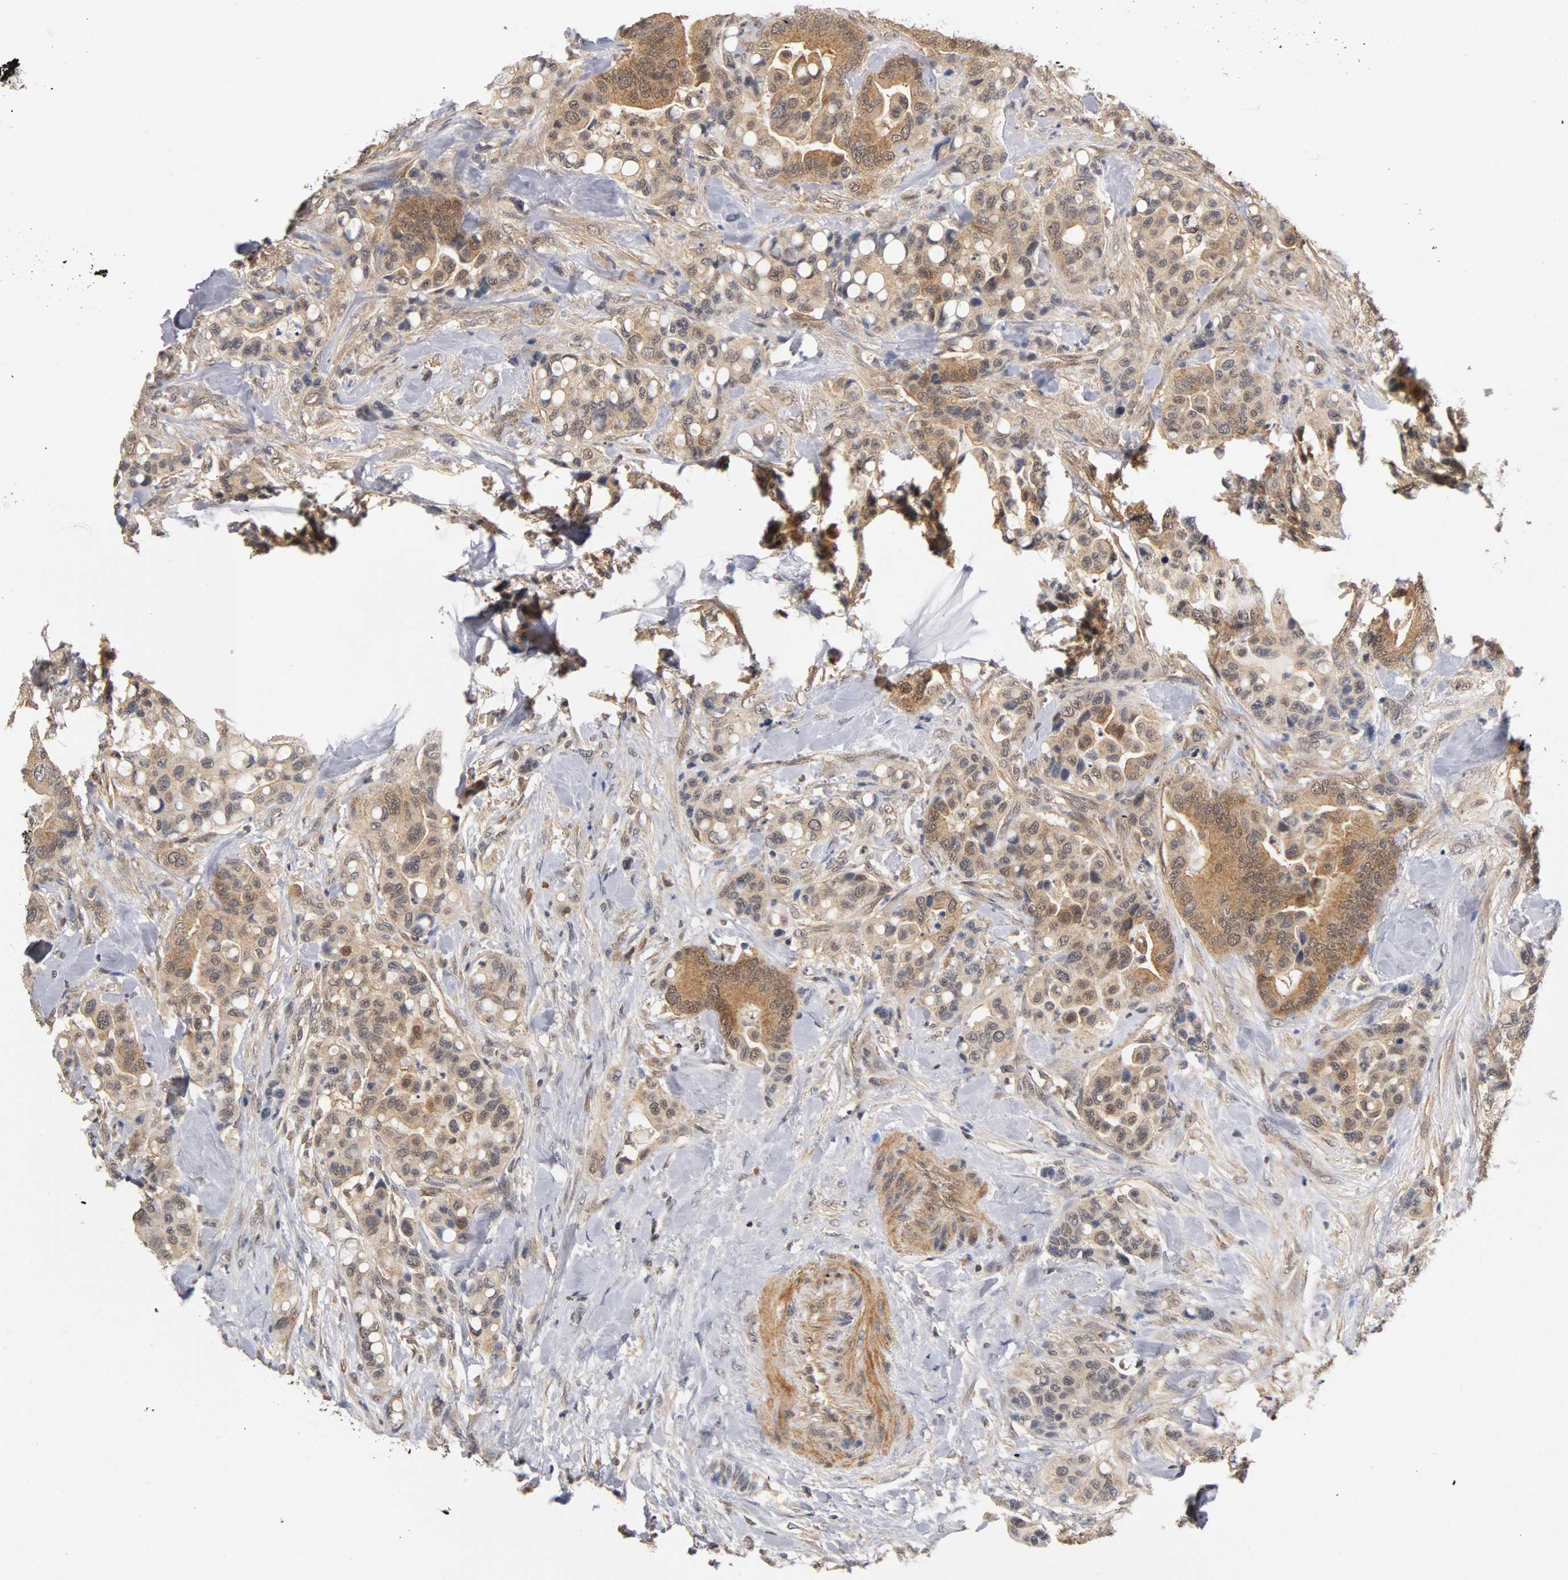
{"staining": {"intensity": "strong", "quantity": ">75%", "location": "cytoplasmic/membranous,nuclear"}, "tissue": "colorectal cancer", "cell_type": "Tumor cells", "image_type": "cancer", "snomed": [{"axis": "morphology", "description": "Normal tissue, NOS"}, {"axis": "morphology", "description": "Adenocarcinoma, NOS"}, {"axis": "topography", "description": "Colon"}], "caption": "Tumor cells show high levels of strong cytoplasmic/membranous and nuclear expression in approximately >75% of cells in human colorectal cancer (adenocarcinoma).", "gene": "UBE2M", "patient": {"sex": "male", "age": 82}}